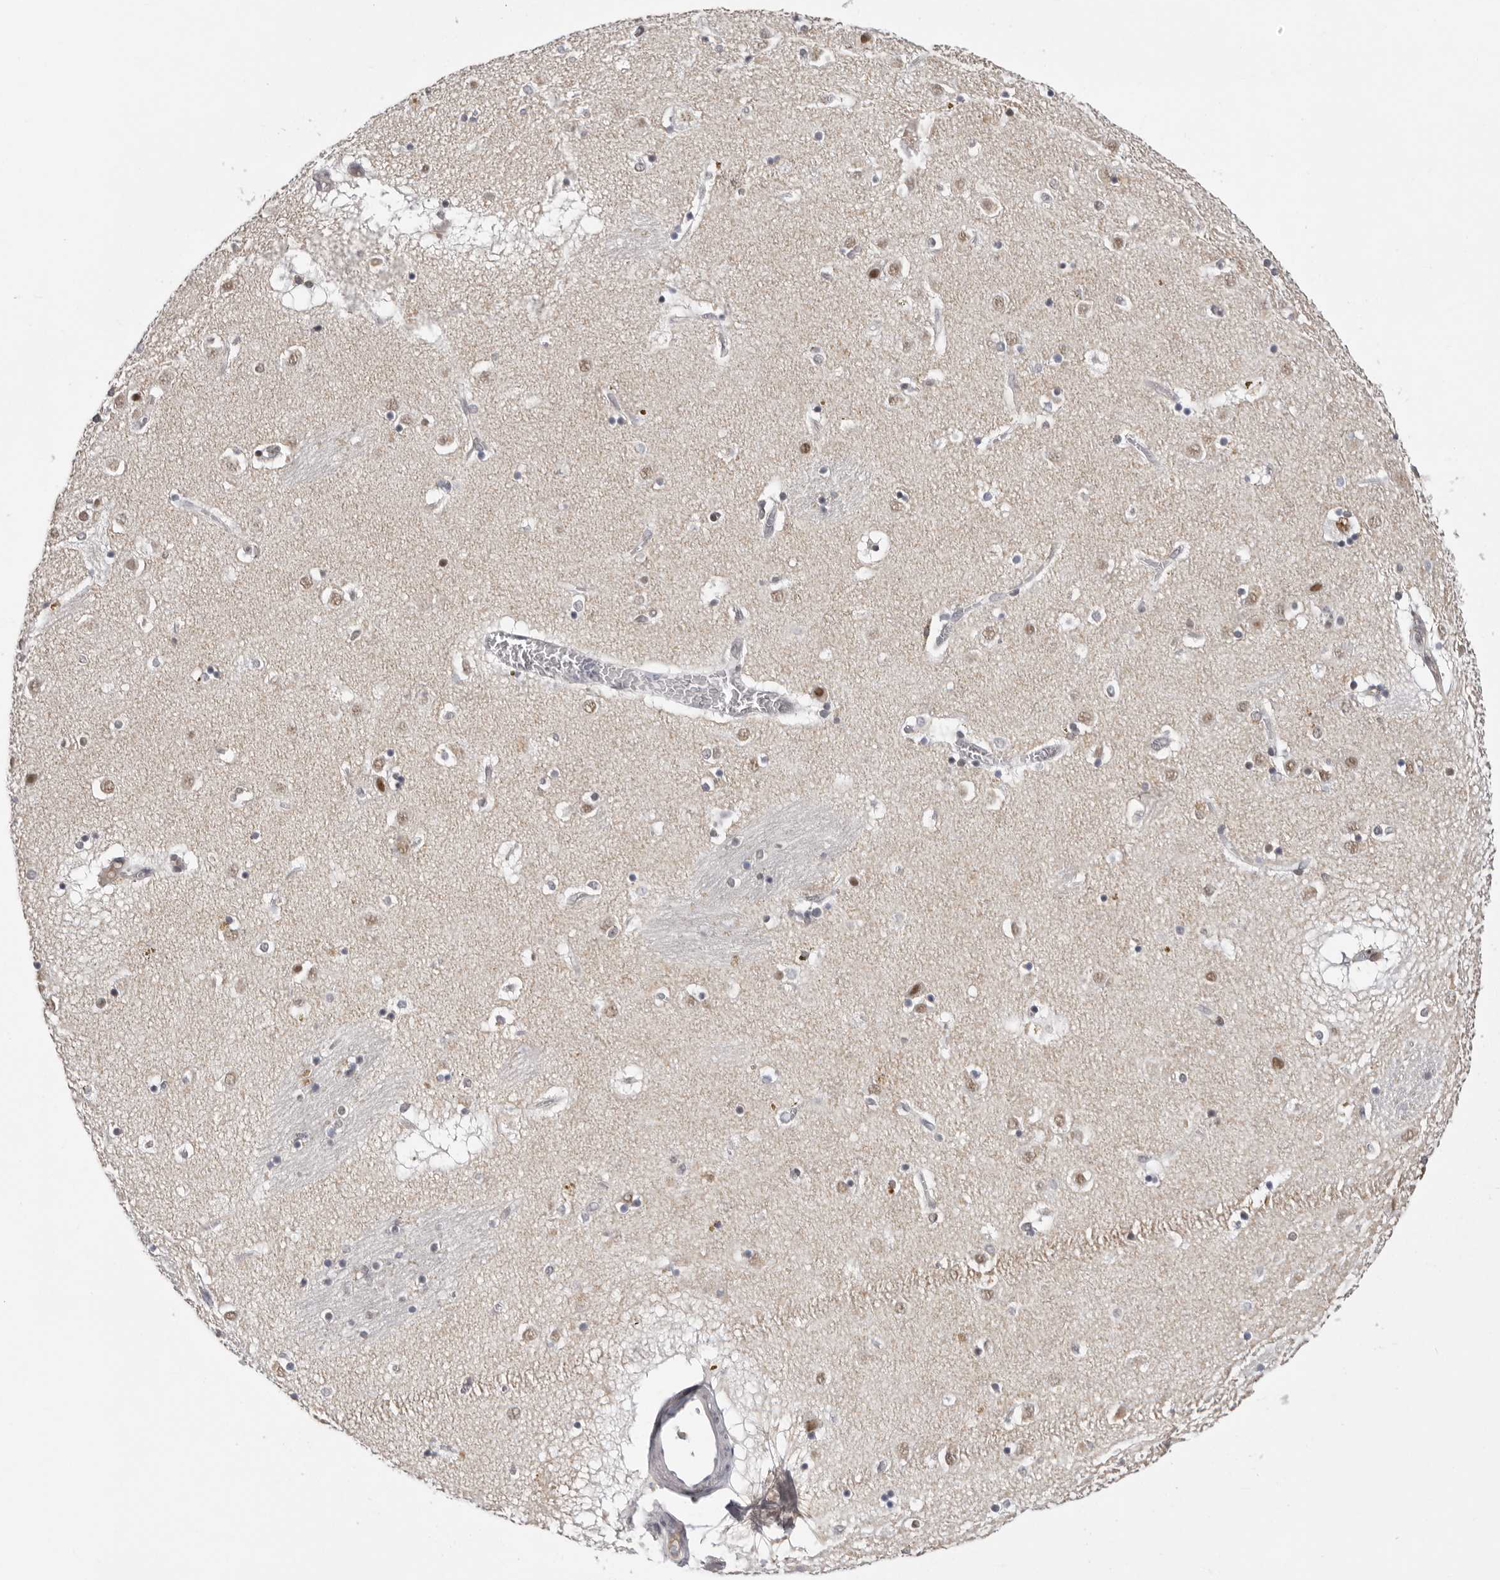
{"staining": {"intensity": "negative", "quantity": "none", "location": "none"}, "tissue": "caudate", "cell_type": "Glial cells", "image_type": "normal", "snomed": [{"axis": "morphology", "description": "Normal tissue, NOS"}, {"axis": "topography", "description": "Lateral ventricle wall"}], "caption": "DAB (3,3'-diaminobenzidine) immunohistochemical staining of benign human caudate reveals no significant staining in glial cells. The staining was performed using DAB to visualize the protein expression in brown, while the nuclei were stained in blue with hematoxylin (Magnification: 20x).", "gene": "KIF2B", "patient": {"sex": "male", "age": 70}}